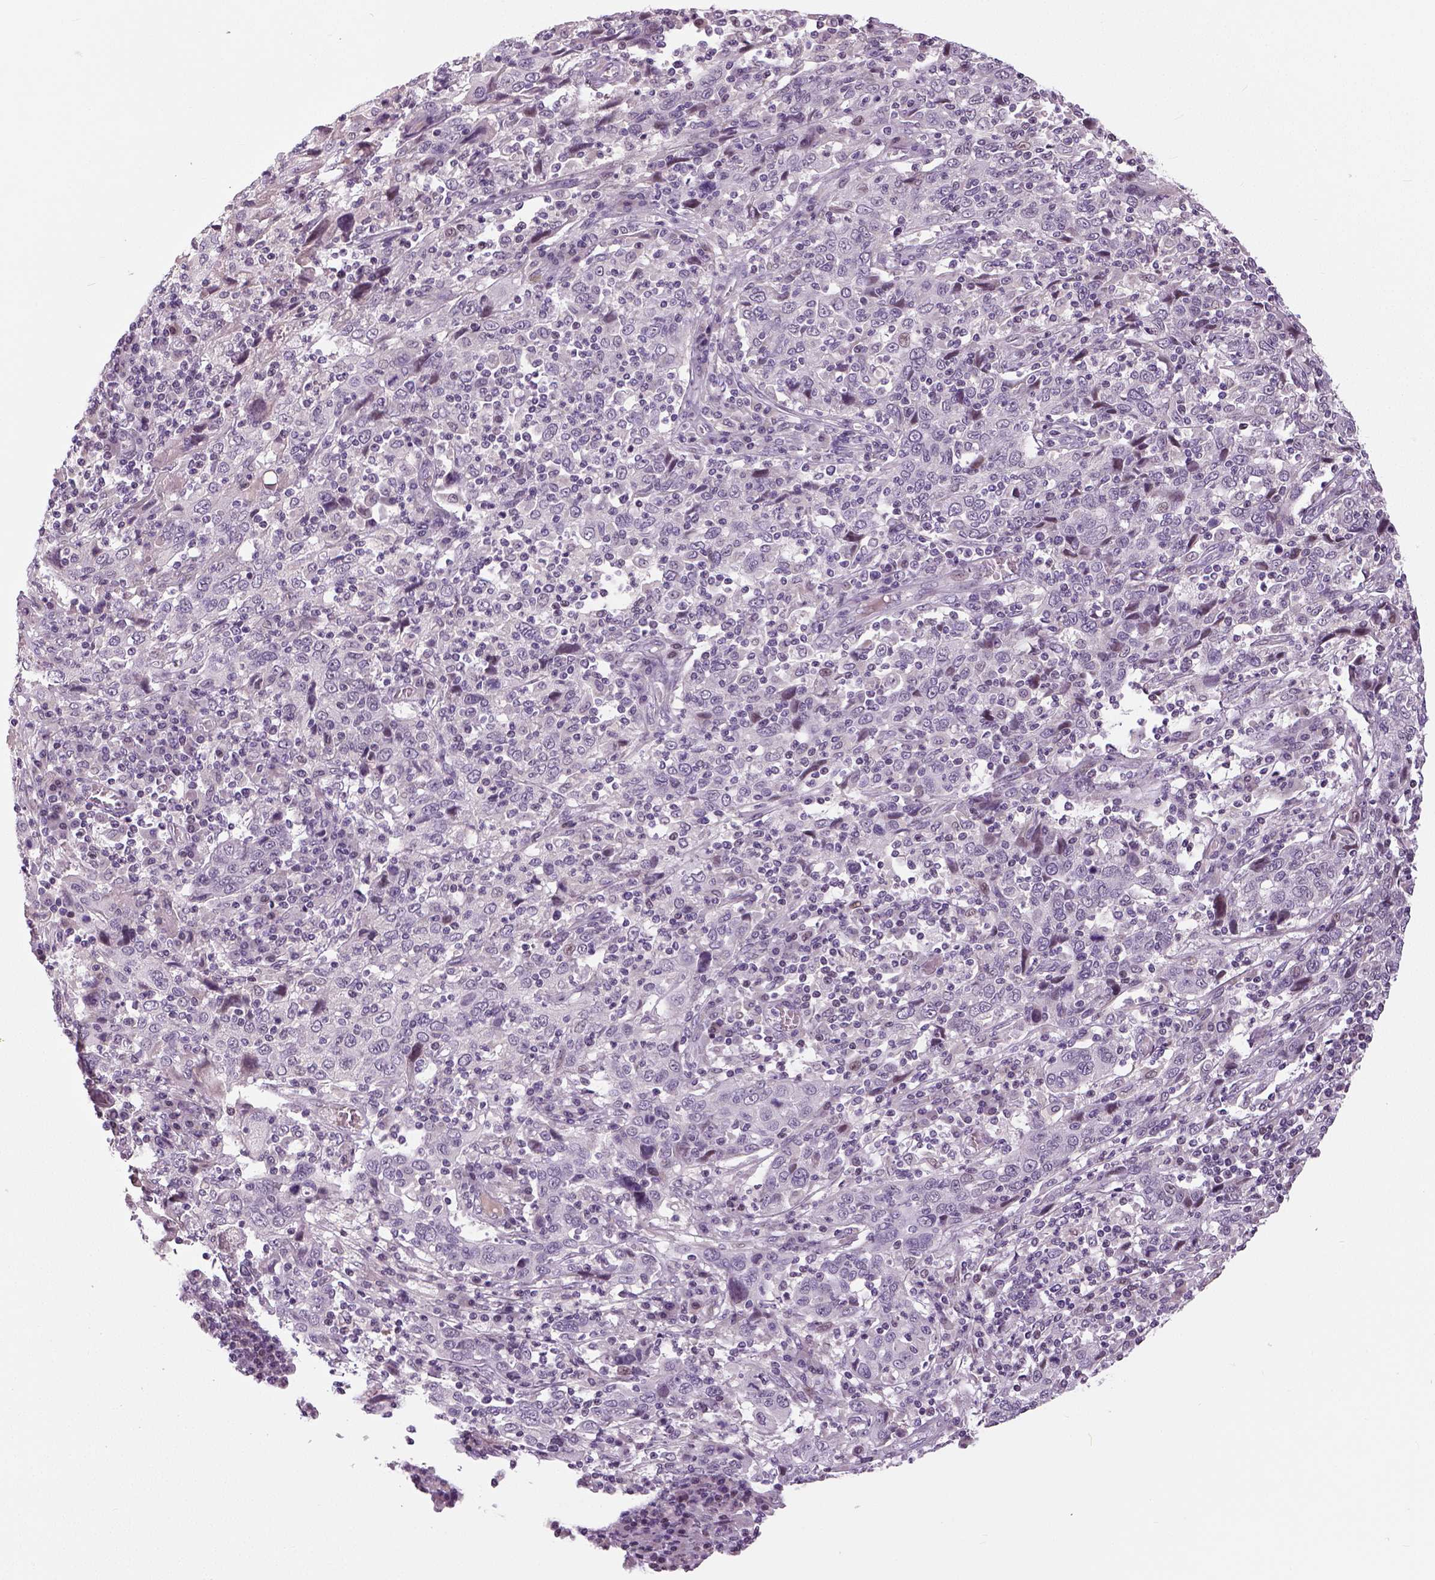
{"staining": {"intensity": "negative", "quantity": "none", "location": "none"}, "tissue": "cervical cancer", "cell_type": "Tumor cells", "image_type": "cancer", "snomed": [{"axis": "morphology", "description": "Squamous cell carcinoma, NOS"}, {"axis": "topography", "description": "Cervix"}], "caption": "Immunohistochemistry of human cervical cancer (squamous cell carcinoma) exhibits no staining in tumor cells. Nuclei are stained in blue.", "gene": "NECAB1", "patient": {"sex": "female", "age": 46}}